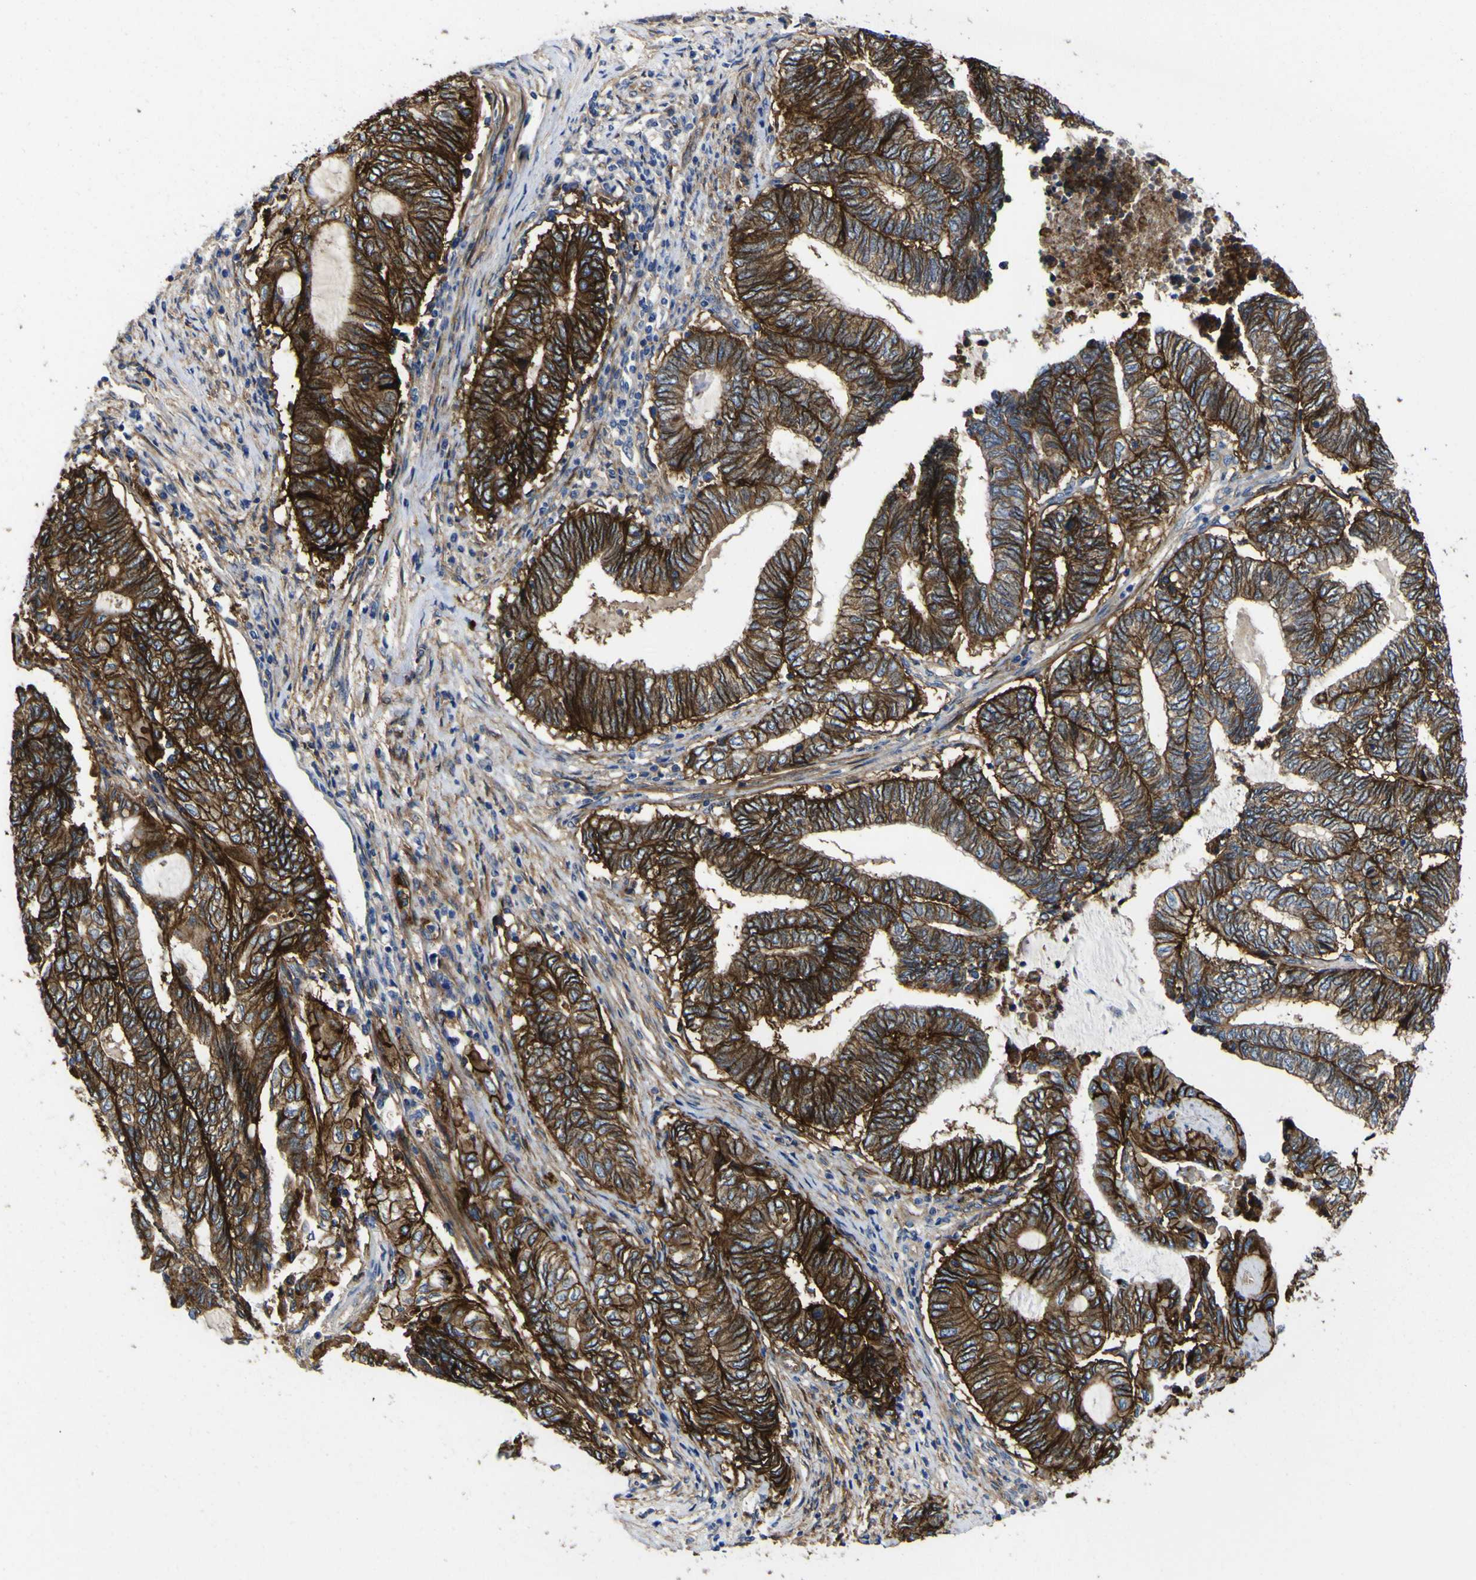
{"staining": {"intensity": "strong", "quantity": ">75%", "location": "cytoplasmic/membranous"}, "tissue": "endometrial cancer", "cell_type": "Tumor cells", "image_type": "cancer", "snomed": [{"axis": "morphology", "description": "Adenocarcinoma, NOS"}, {"axis": "topography", "description": "Uterus"}, {"axis": "topography", "description": "Endometrium"}], "caption": "DAB immunohistochemical staining of human endometrial adenocarcinoma shows strong cytoplasmic/membranous protein expression in approximately >75% of tumor cells.", "gene": "CD151", "patient": {"sex": "female", "age": 70}}